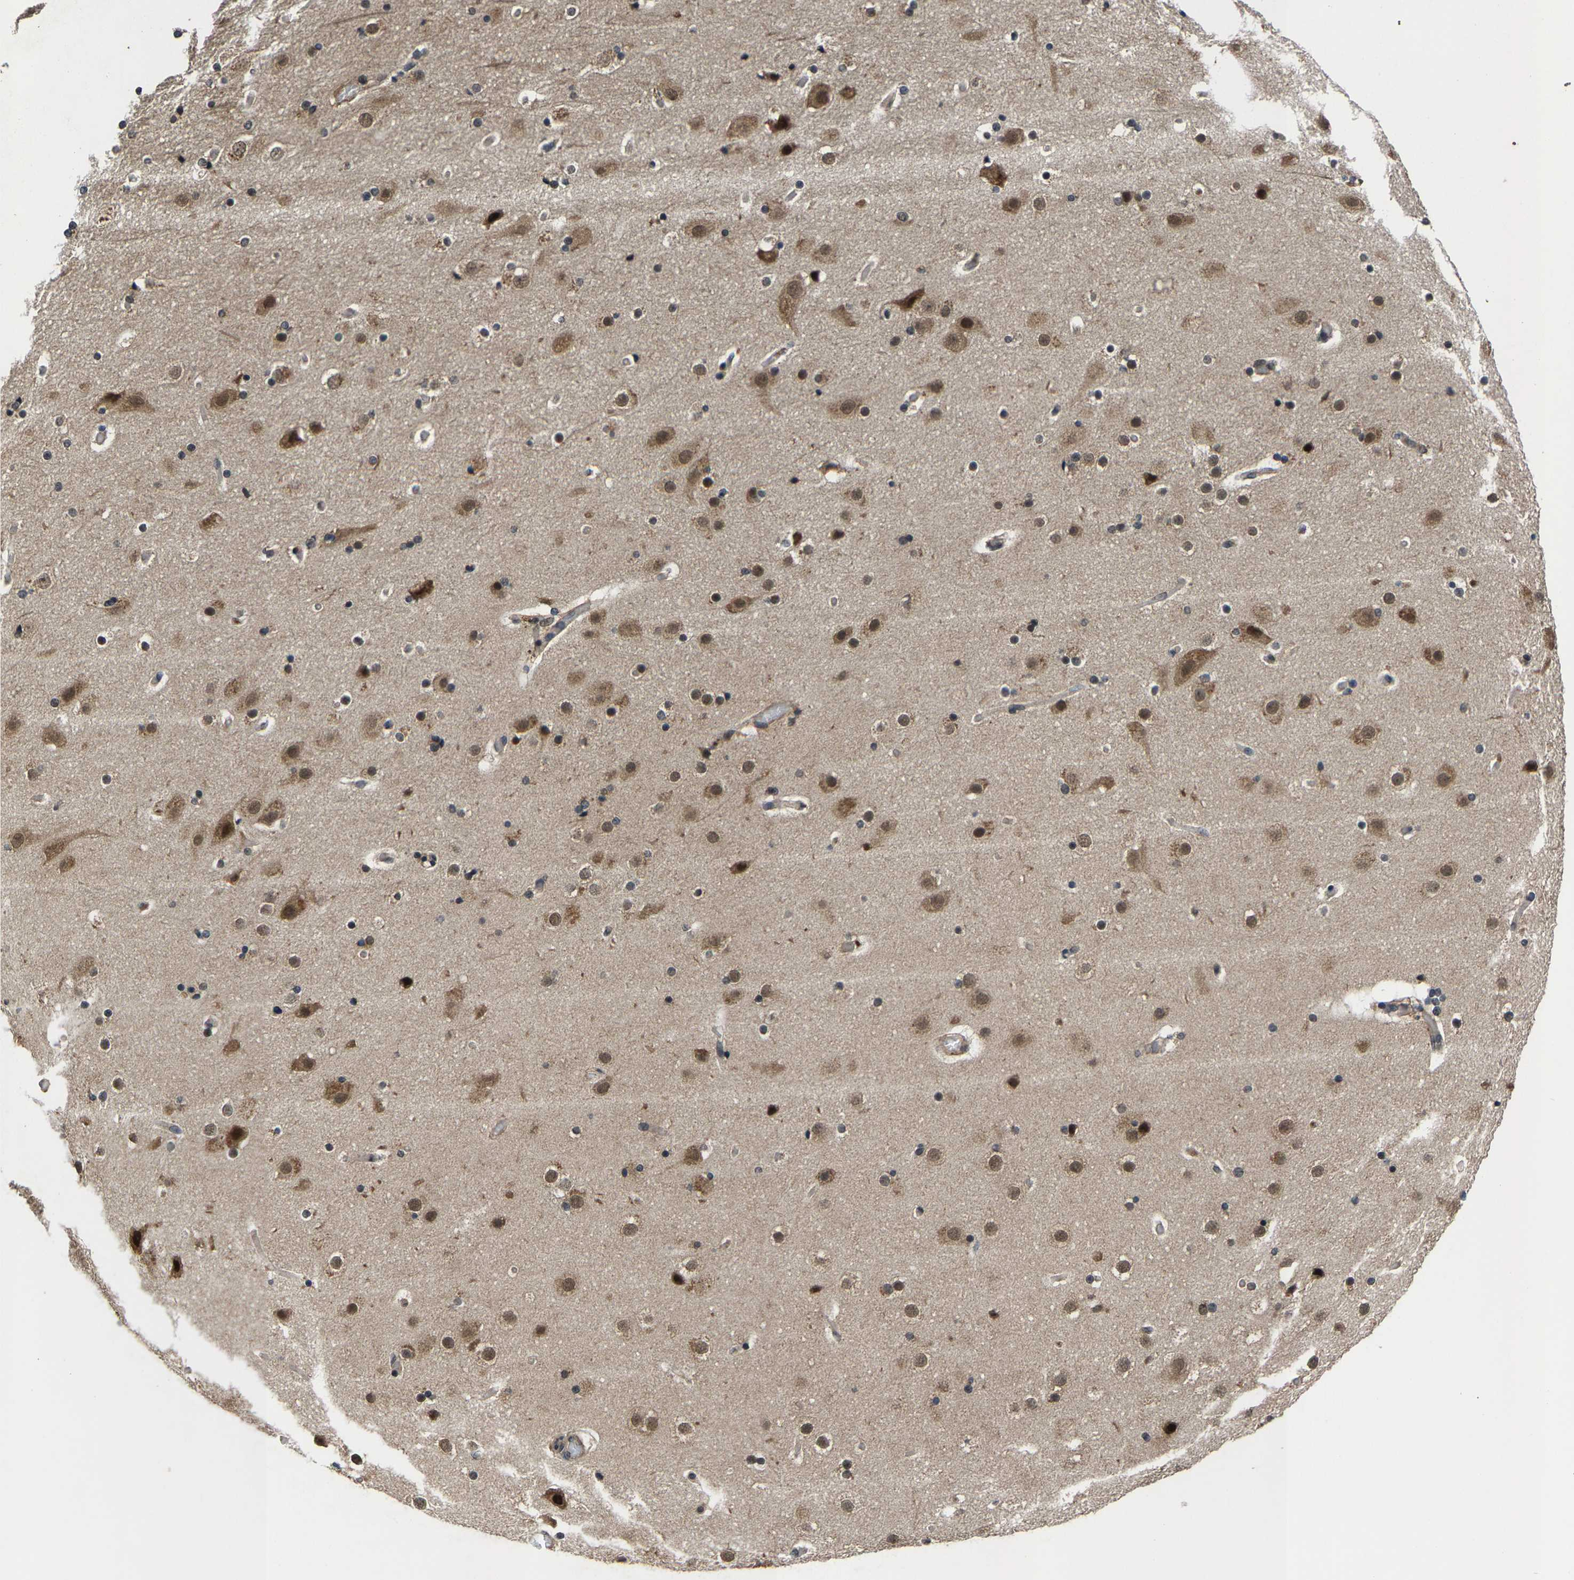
{"staining": {"intensity": "negative", "quantity": "none", "location": "none"}, "tissue": "cerebral cortex", "cell_type": "Endothelial cells", "image_type": "normal", "snomed": [{"axis": "morphology", "description": "Normal tissue, NOS"}, {"axis": "topography", "description": "Cerebral cortex"}], "caption": "This is a photomicrograph of immunohistochemistry (IHC) staining of normal cerebral cortex, which shows no positivity in endothelial cells.", "gene": "HUWE1", "patient": {"sex": "male", "age": 57}}